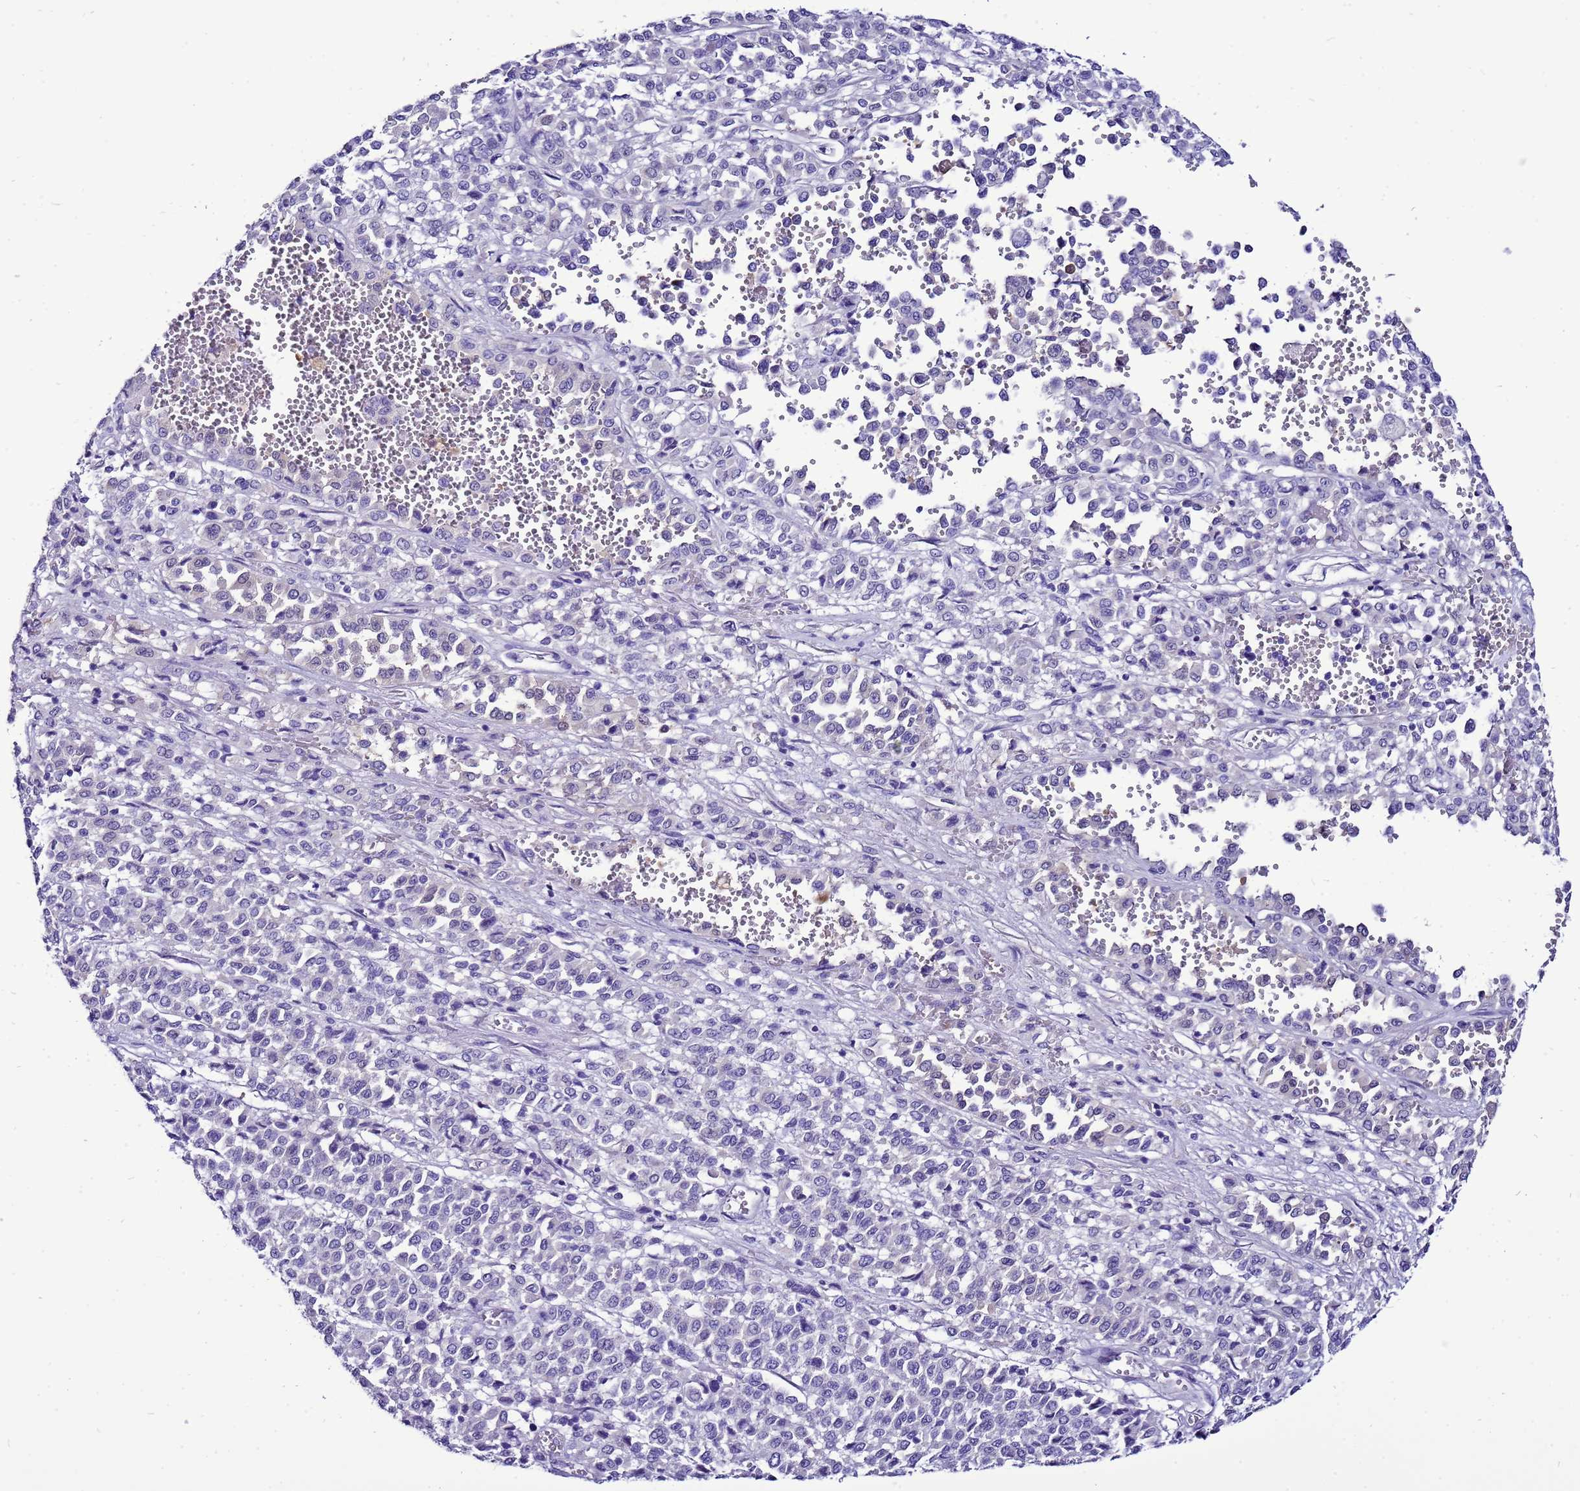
{"staining": {"intensity": "negative", "quantity": "none", "location": "none"}, "tissue": "melanoma", "cell_type": "Tumor cells", "image_type": "cancer", "snomed": [{"axis": "morphology", "description": "Malignant melanoma, Metastatic site"}, {"axis": "topography", "description": "Pancreas"}], "caption": "This is a histopathology image of immunohistochemistry (IHC) staining of melanoma, which shows no positivity in tumor cells.", "gene": "BEST2", "patient": {"sex": "female", "age": 30}}